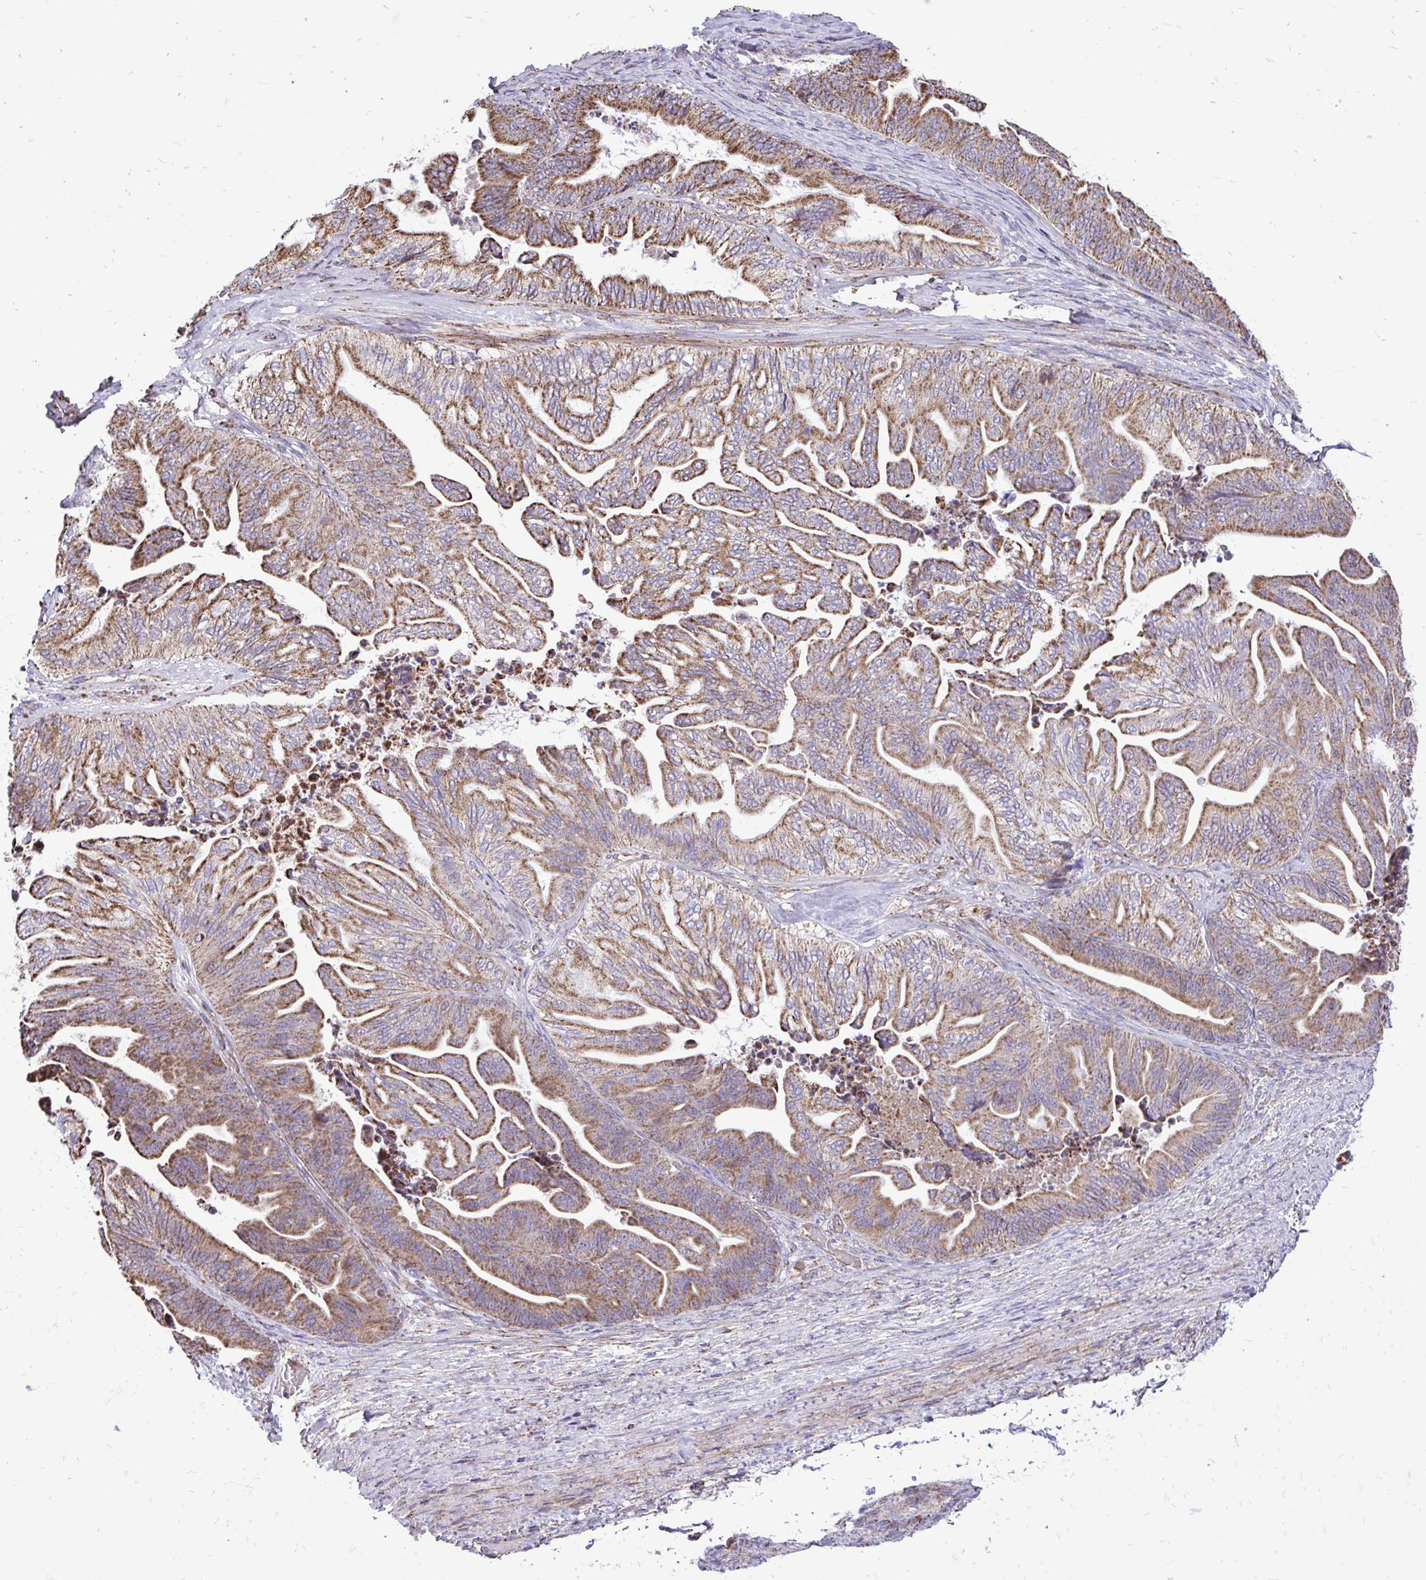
{"staining": {"intensity": "moderate", "quantity": ">75%", "location": "cytoplasmic/membranous"}, "tissue": "ovarian cancer", "cell_type": "Tumor cells", "image_type": "cancer", "snomed": [{"axis": "morphology", "description": "Cystadenocarcinoma, mucinous, NOS"}, {"axis": "topography", "description": "Ovary"}], "caption": "Immunohistochemical staining of human ovarian cancer reveals medium levels of moderate cytoplasmic/membranous staining in about >75% of tumor cells.", "gene": "UBE2C", "patient": {"sex": "female", "age": 67}}